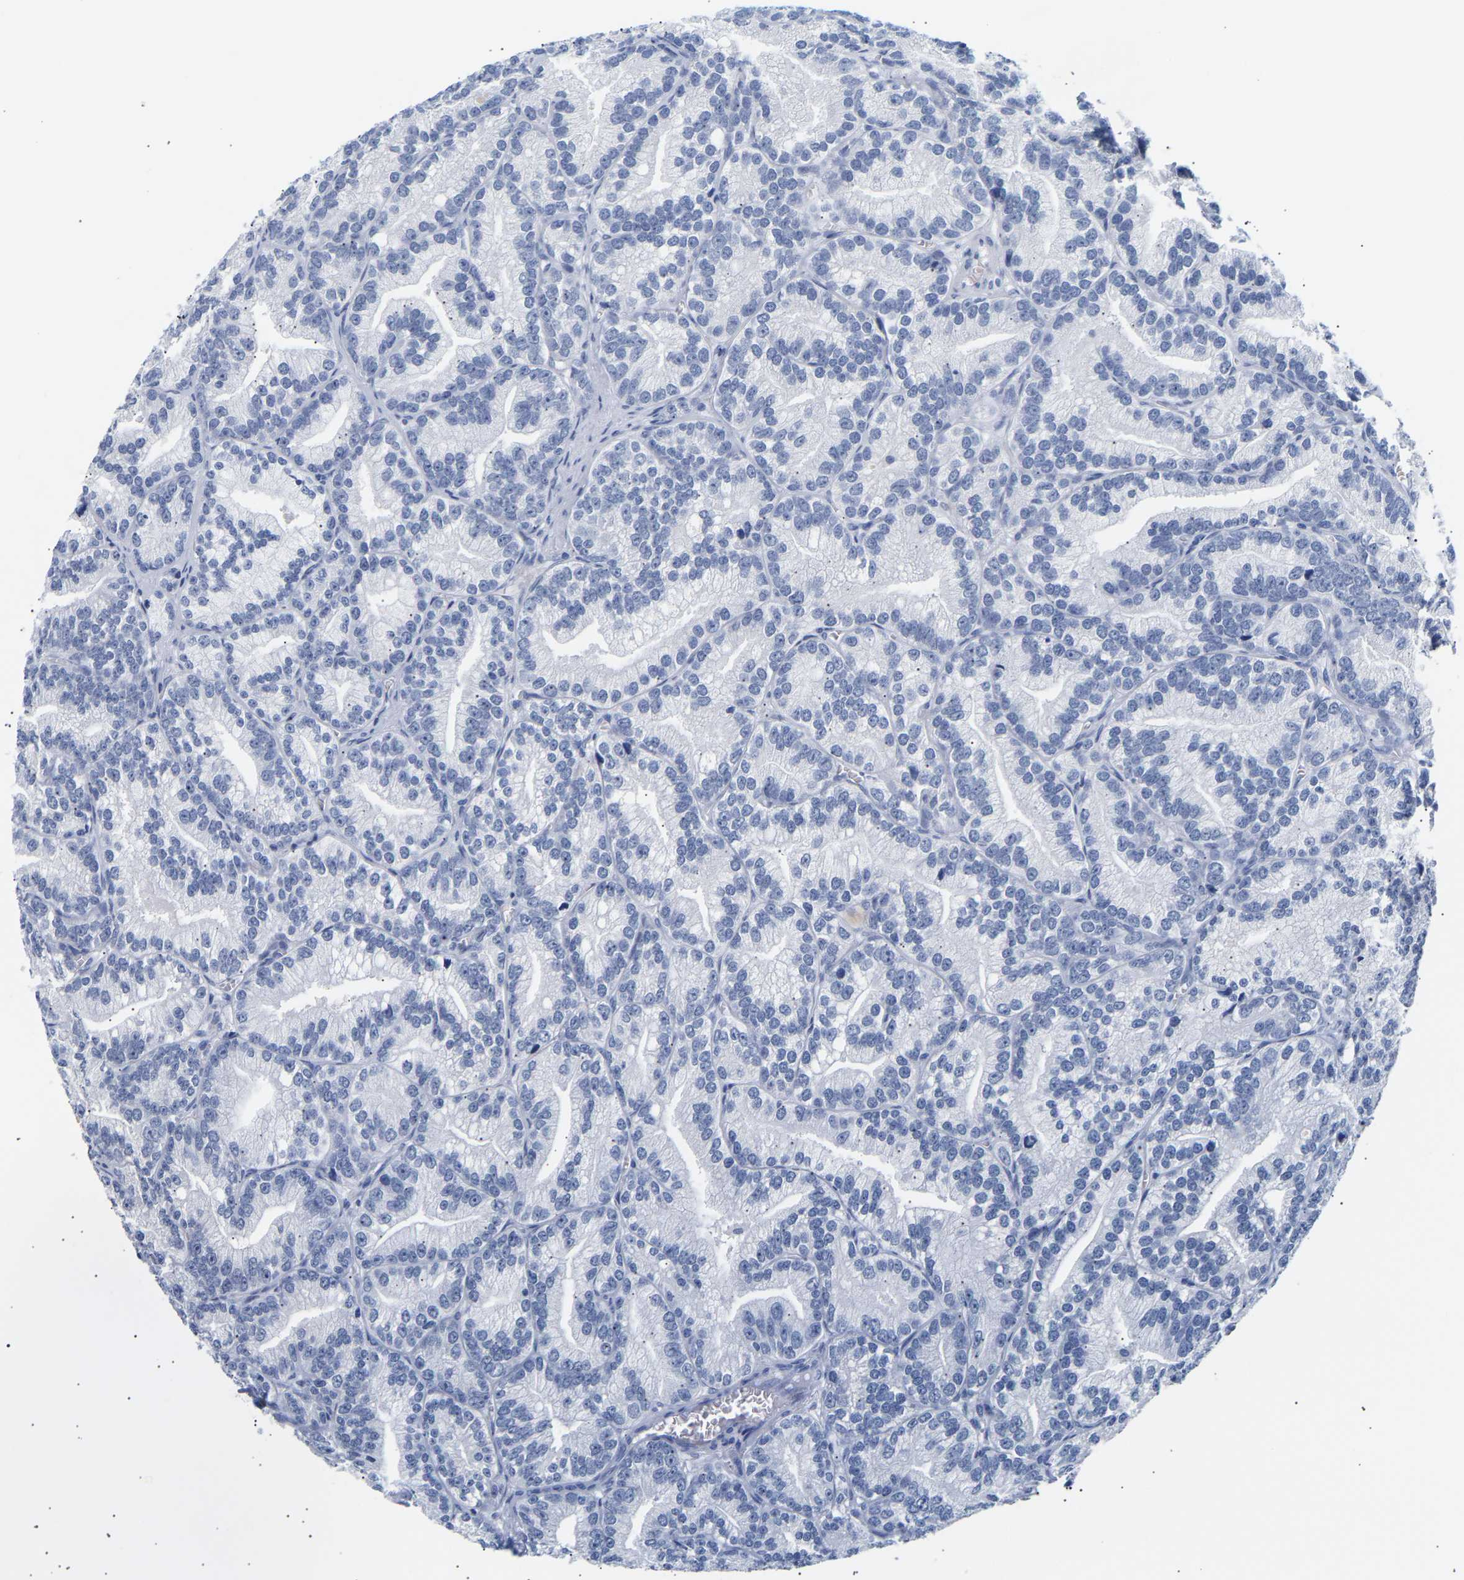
{"staining": {"intensity": "negative", "quantity": "none", "location": "none"}, "tissue": "prostate cancer", "cell_type": "Tumor cells", "image_type": "cancer", "snomed": [{"axis": "morphology", "description": "Adenocarcinoma, Low grade"}, {"axis": "topography", "description": "Prostate"}], "caption": "Human prostate adenocarcinoma (low-grade) stained for a protein using immunohistochemistry reveals no positivity in tumor cells.", "gene": "SPINK2", "patient": {"sex": "male", "age": 89}}